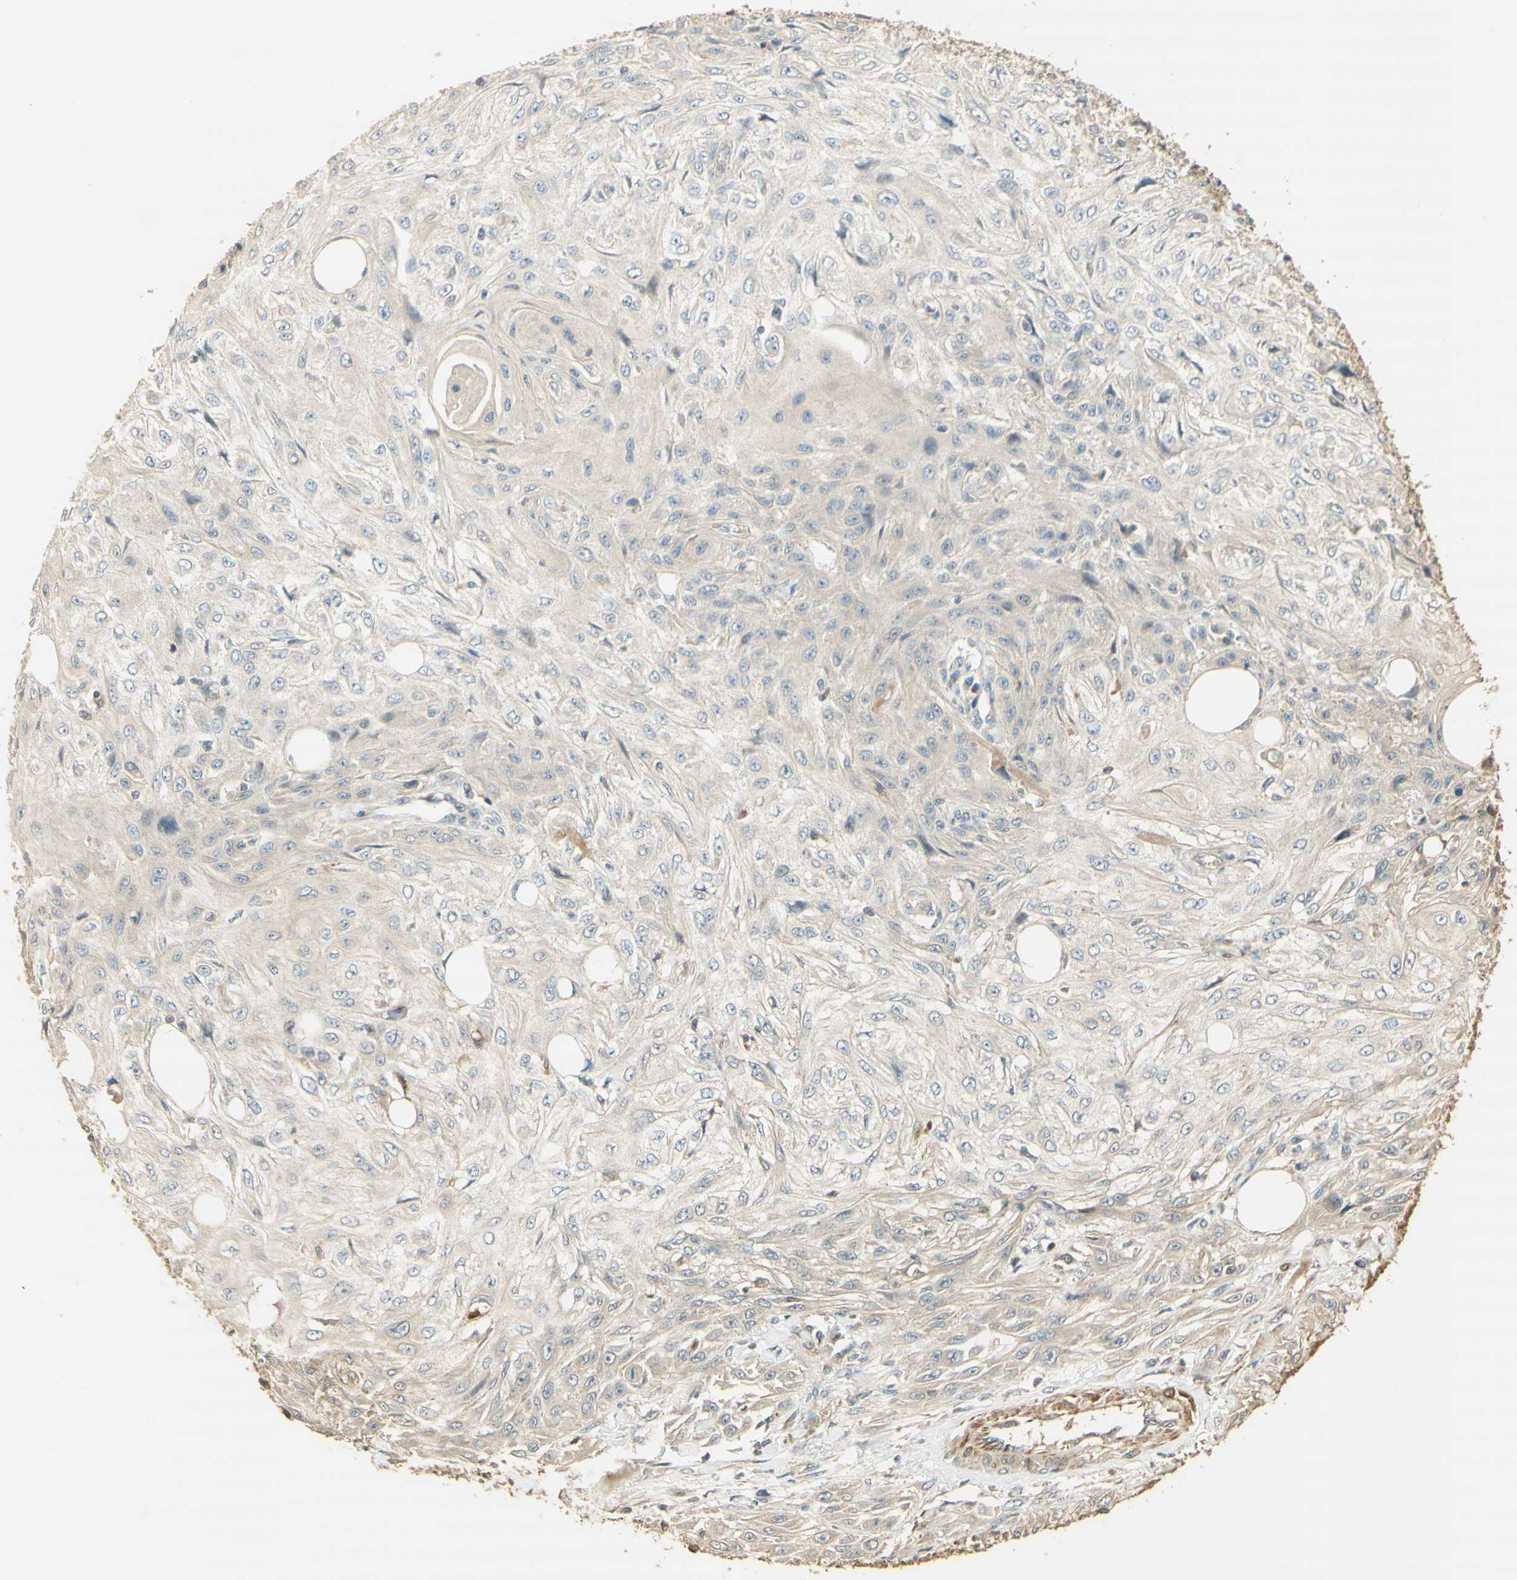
{"staining": {"intensity": "weak", "quantity": ">75%", "location": "cytoplasmic/membranous"}, "tissue": "skin cancer", "cell_type": "Tumor cells", "image_type": "cancer", "snomed": [{"axis": "morphology", "description": "Squamous cell carcinoma, NOS"}, {"axis": "topography", "description": "Skin"}], "caption": "Squamous cell carcinoma (skin) was stained to show a protein in brown. There is low levels of weak cytoplasmic/membranous expression in about >75% of tumor cells.", "gene": "AGER", "patient": {"sex": "male", "age": 75}}